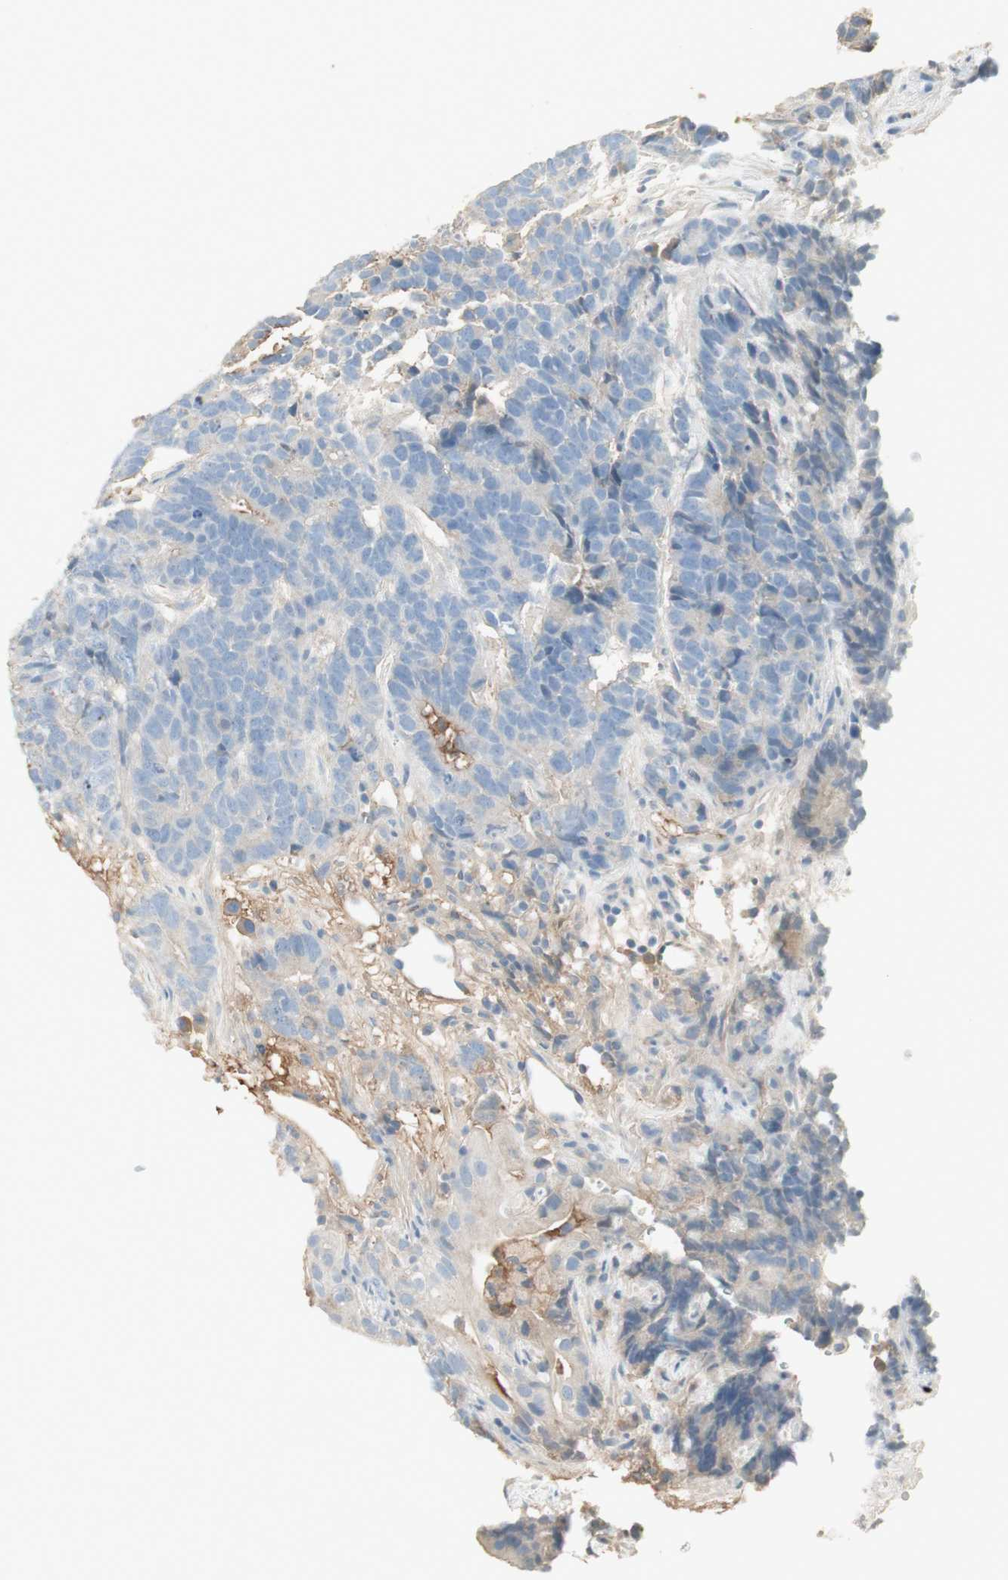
{"staining": {"intensity": "negative", "quantity": "none", "location": "none"}, "tissue": "testis cancer", "cell_type": "Tumor cells", "image_type": "cancer", "snomed": [{"axis": "morphology", "description": "Carcinoma, Embryonal, NOS"}, {"axis": "topography", "description": "Testis"}], "caption": "The image displays no staining of tumor cells in testis cancer.", "gene": "IFNG", "patient": {"sex": "male", "age": 26}}